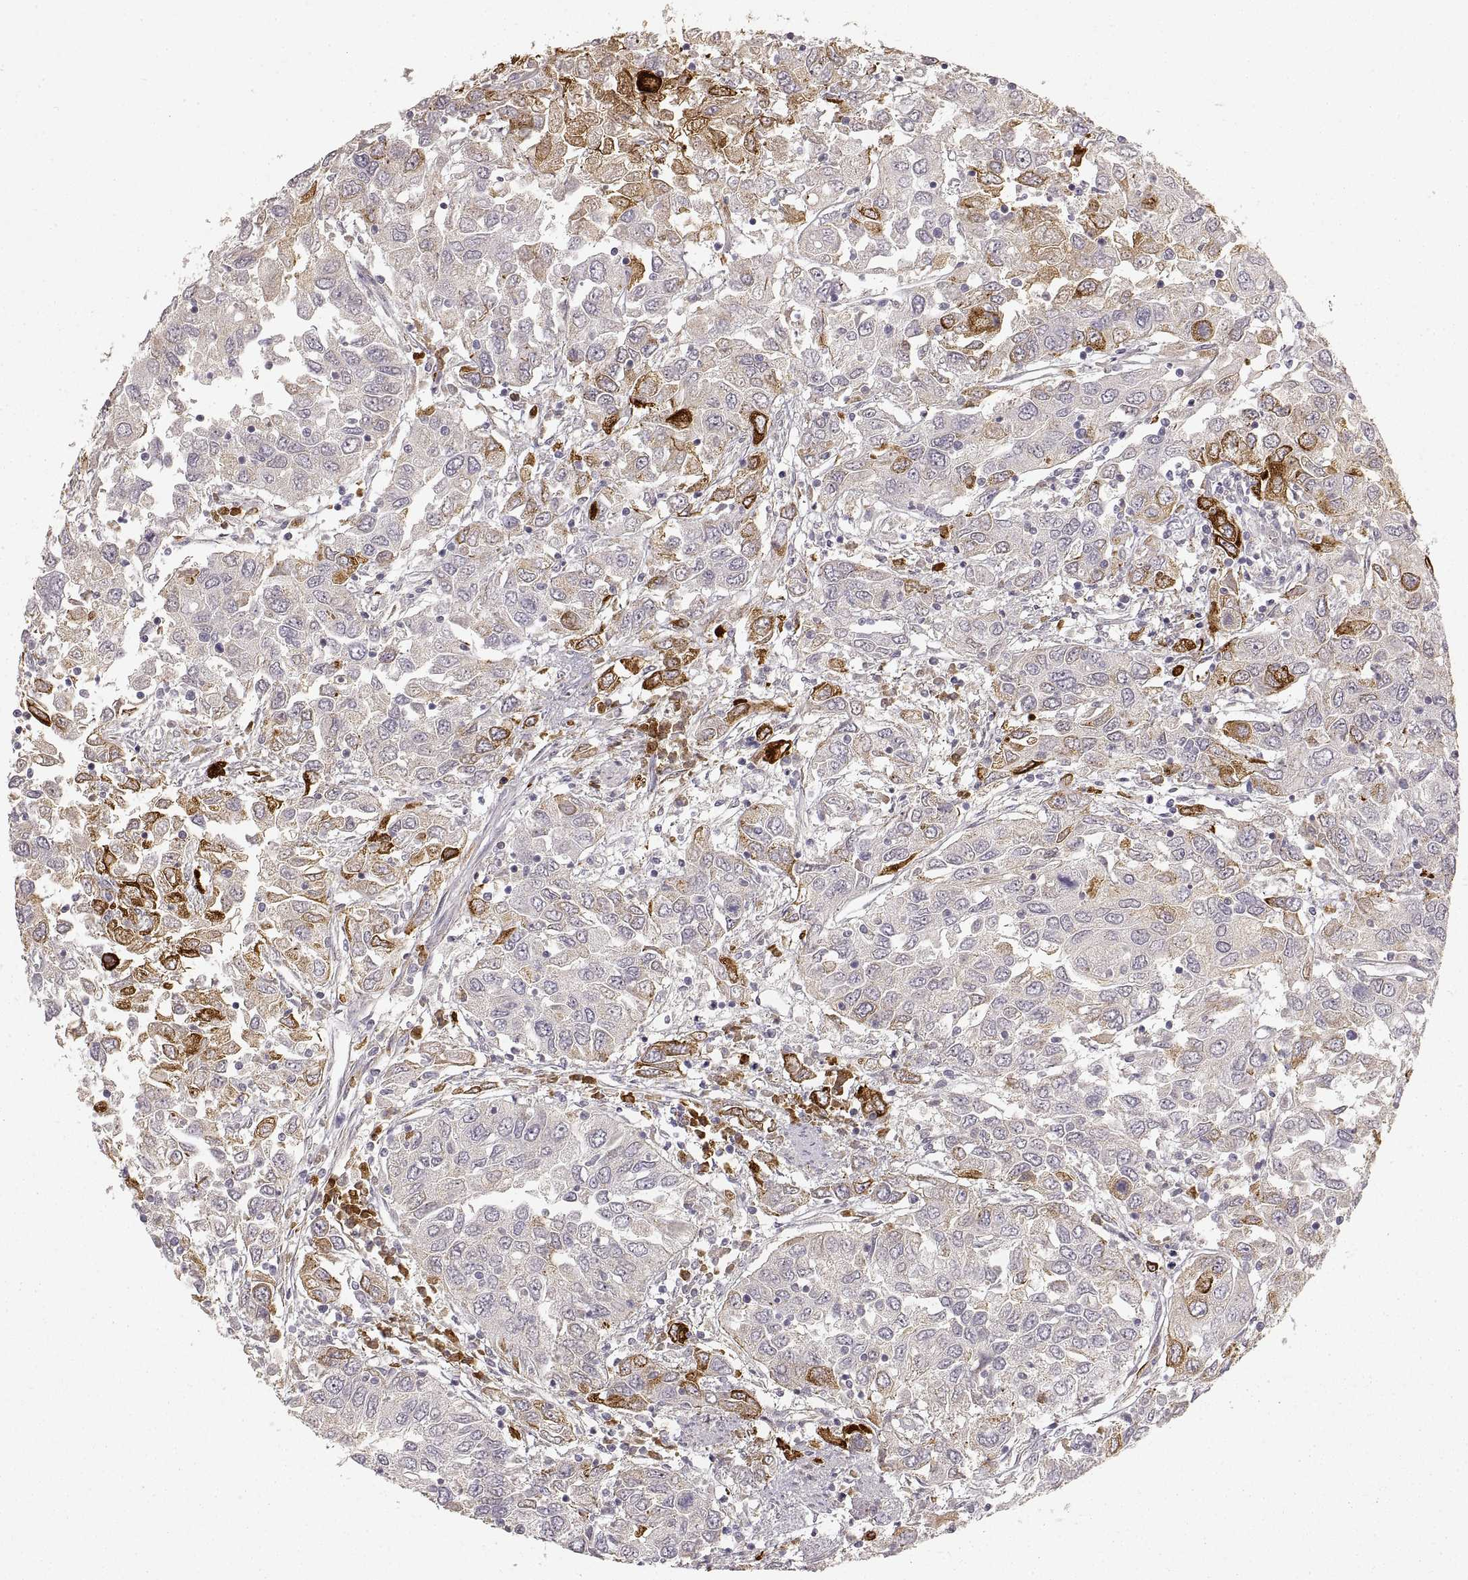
{"staining": {"intensity": "strong", "quantity": "<25%", "location": "cytoplasmic/membranous"}, "tissue": "urothelial cancer", "cell_type": "Tumor cells", "image_type": "cancer", "snomed": [{"axis": "morphology", "description": "Urothelial carcinoma, High grade"}, {"axis": "topography", "description": "Urinary bladder"}], "caption": "Urothelial cancer stained with DAB immunohistochemistry (IHC) demonstrates medium levels of strong cytoplasmic/membranous staining in approximately <25% of tumor cells.", "gene": "LAMC2", "patient": {"sex": "male", "age": 76}}